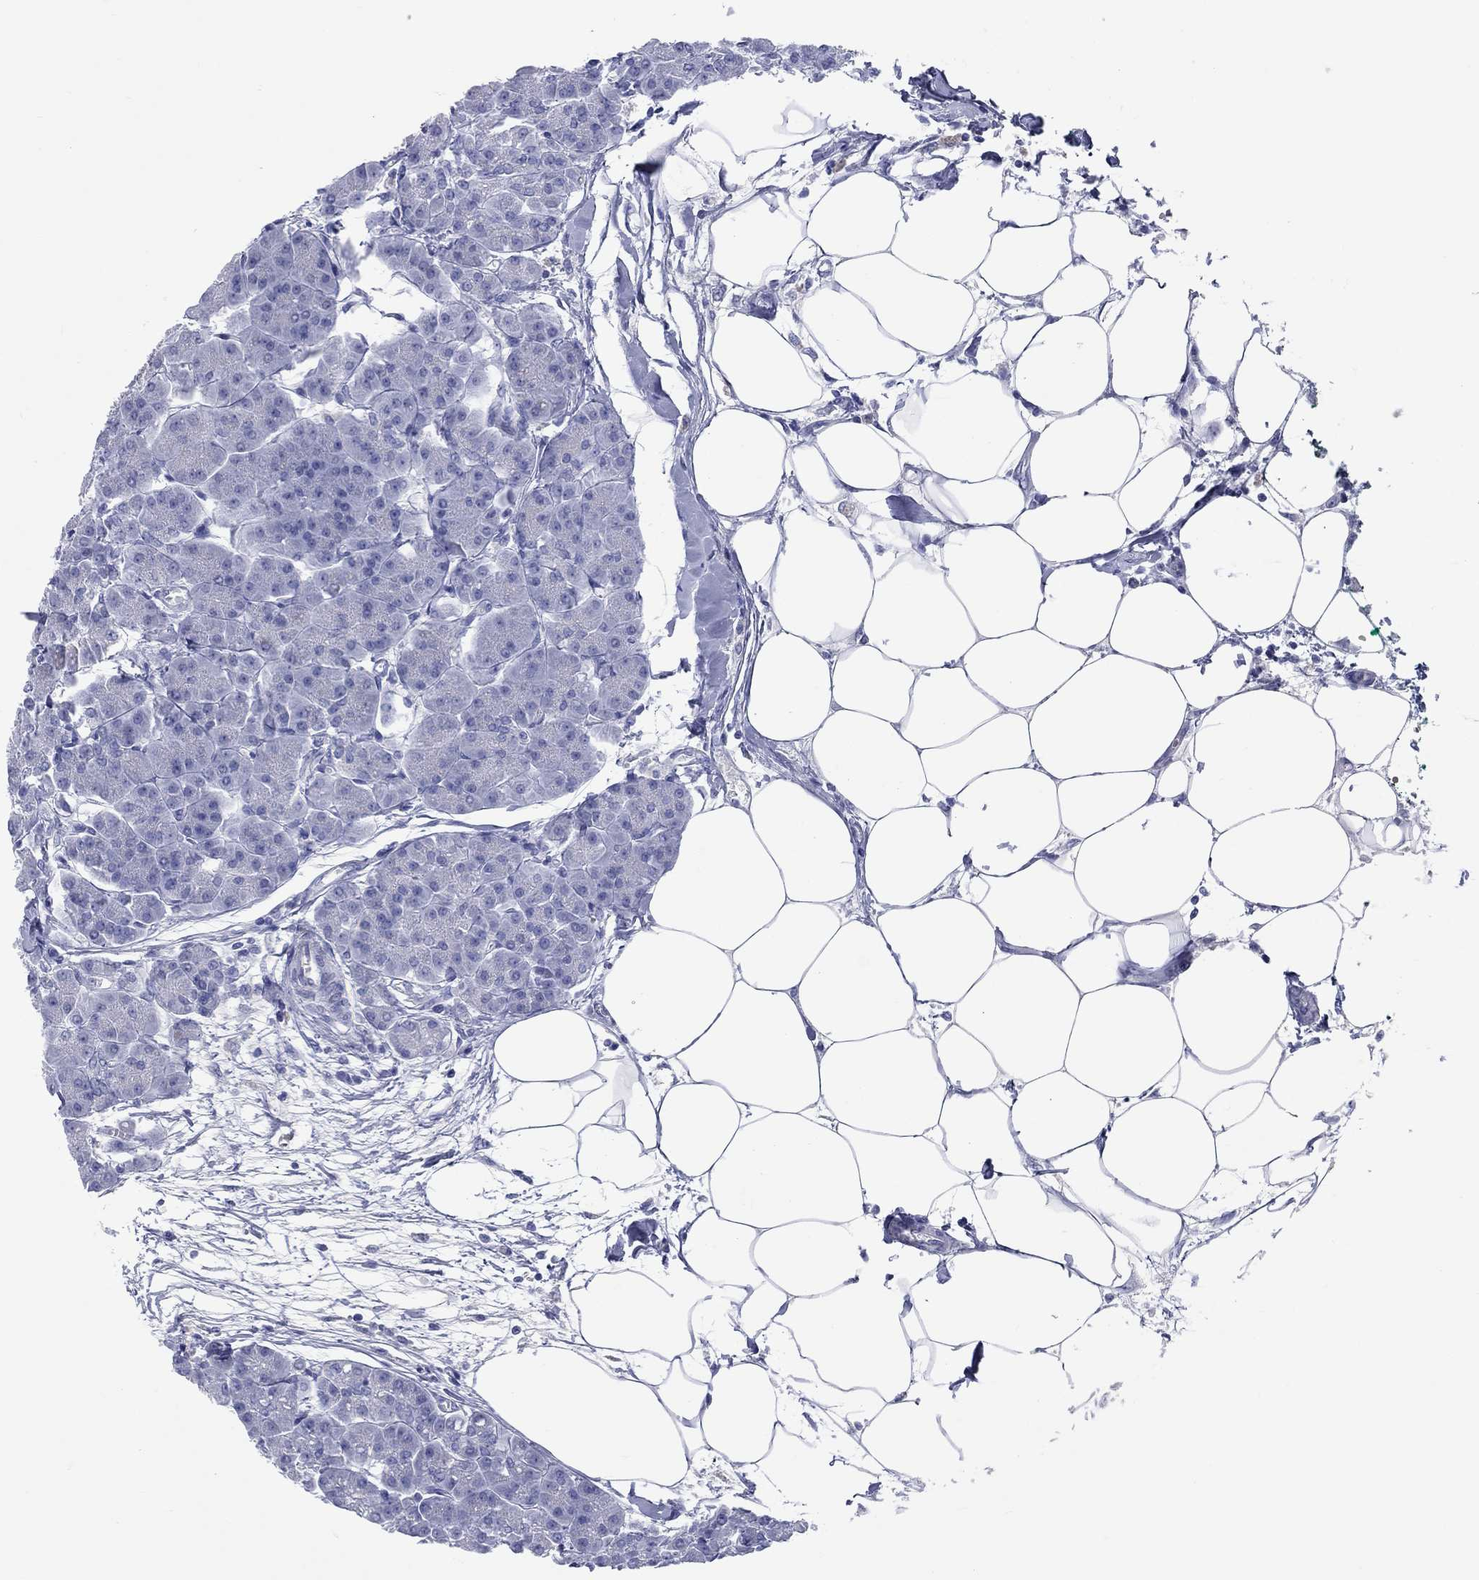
{"staining": {"intensity": "negative", "quantity": "none", "location": "none"}, "tissue": "pancreas", "cell_type": "Exocrine glandular cells", "image_type": "normal", "snomed": [{"axis": "morphology", "description": "Normal tissue, NOS"}, {"axis": "topography", "description": "Adipose tissue"}, {"axis": "topography", "description": "Pancreas"}, {"axis": "topography", "description": "Peripheral nerve tissue"}], "caption": "There is no significant staining in exocrine glandular cells of pancreas. (DAB (3,3'-diaminobenzidine) IHC with hematoxylin counter stain).", "gene": "CCNA1", "patient": {"sex": "female", "age": 58}}